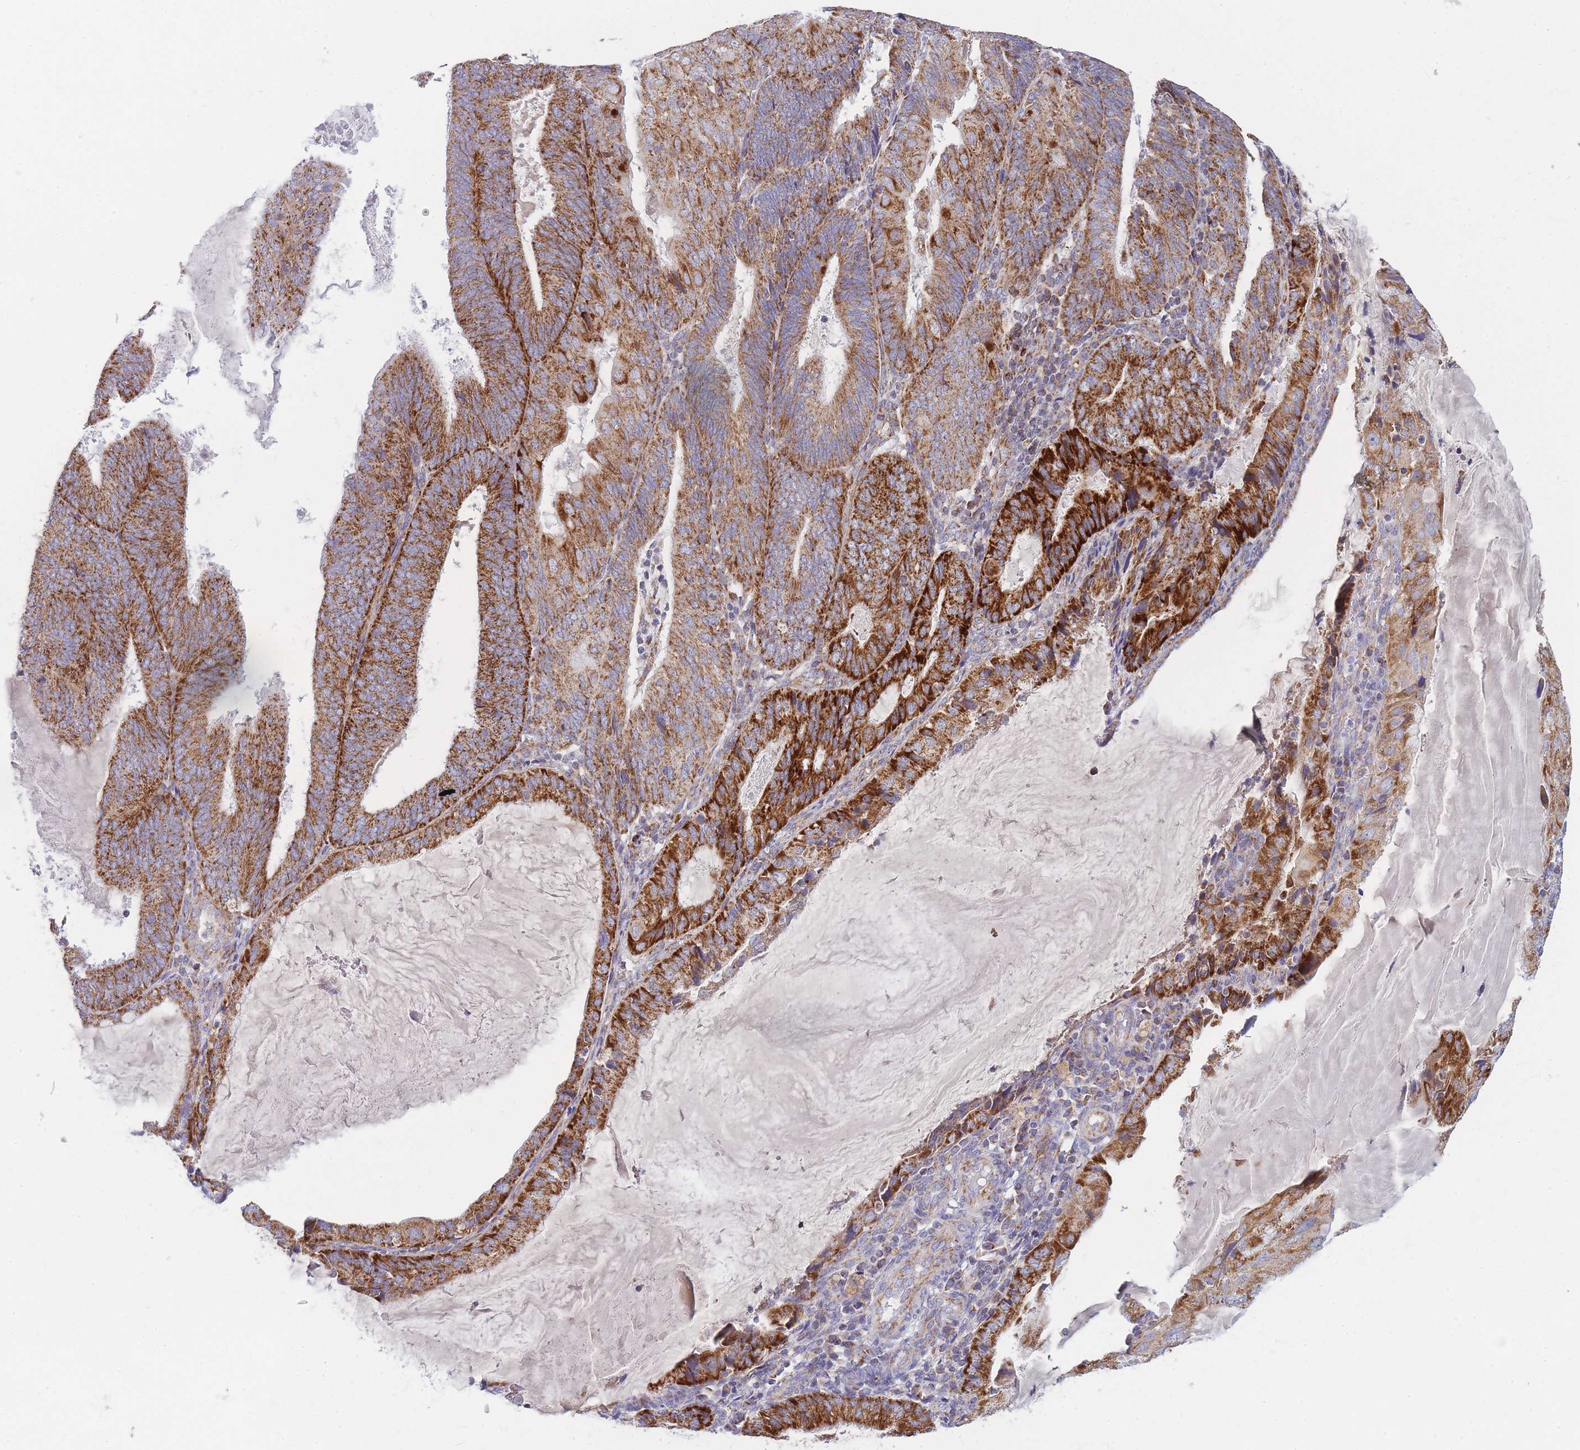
{"staining": {"intensity": "strong", "quantity": ">75%", "location": "cytoplasmic/membranous"}, "tissue": "endometrial cancer", "cell_type": "Tumor cells", "image_type": "cancer", "snomed": [{"axis": "morphology", "description": "Adenocarcinoma, NOS"}, {"axis": "topography", "description": "Endometrium"}], "caption": "A brown stain labels strong cytoplasmic/membranous staining of a protein in endometrial adenocarcinoma tumor cells.", "gene": "MRPS11", "patient": {"sex": "female", "age": 81}}